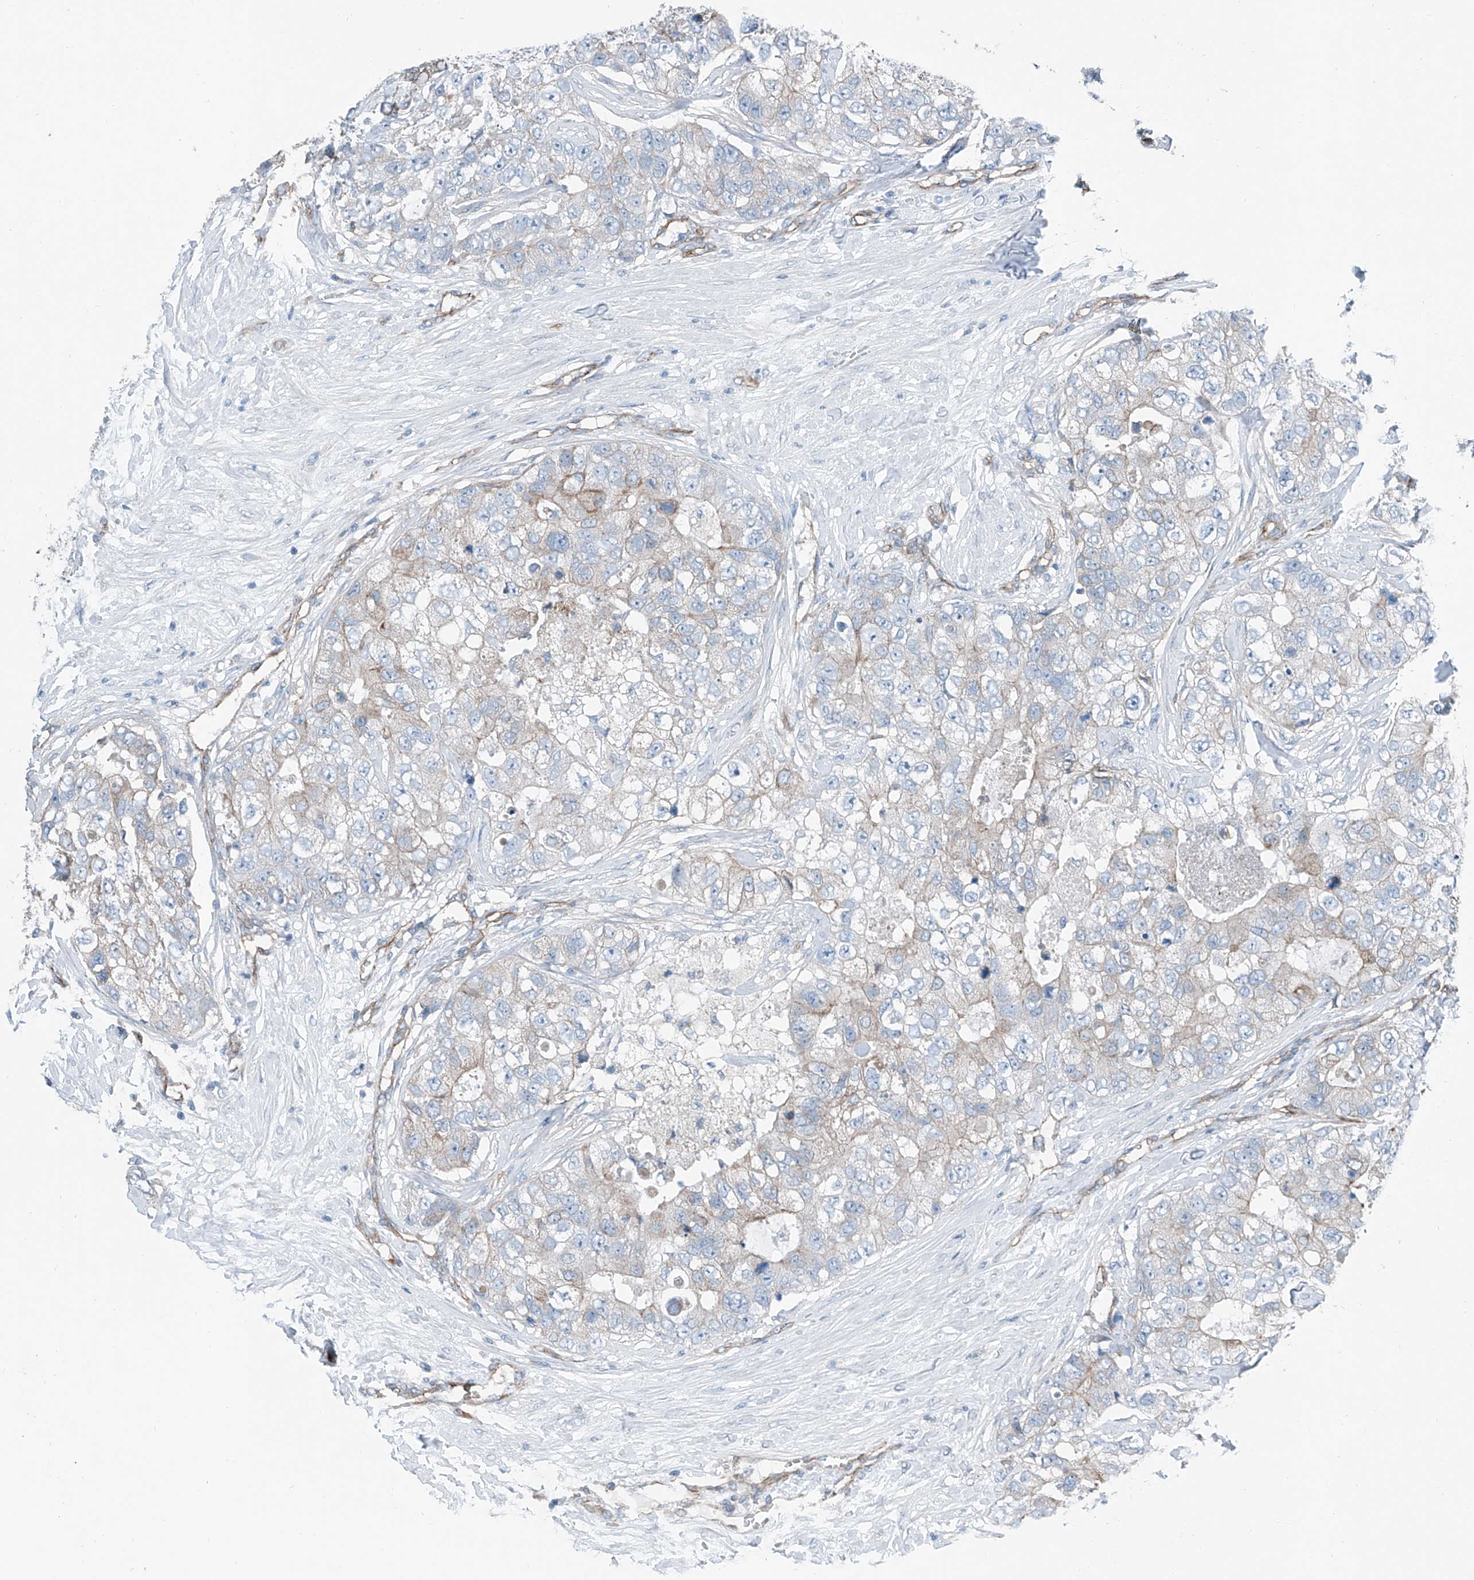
{"staining": {"intensity": "weak", "quantity": "<25%", "location": "cytoplasmic/membranous"}, "tissue": "breast cancer", "cell_type": "Tumor cells", "image_type": "cancer", "snomed": [{"axis": "morphology", "description": "Duct carcinoma"}, {"axis": "topography", "description": "Breast"}], "caption": "Tumor cells show no significant staining in breast cancer.", "gene": "THEMIS2", "patient": {"sex": "female", "age": 62}}